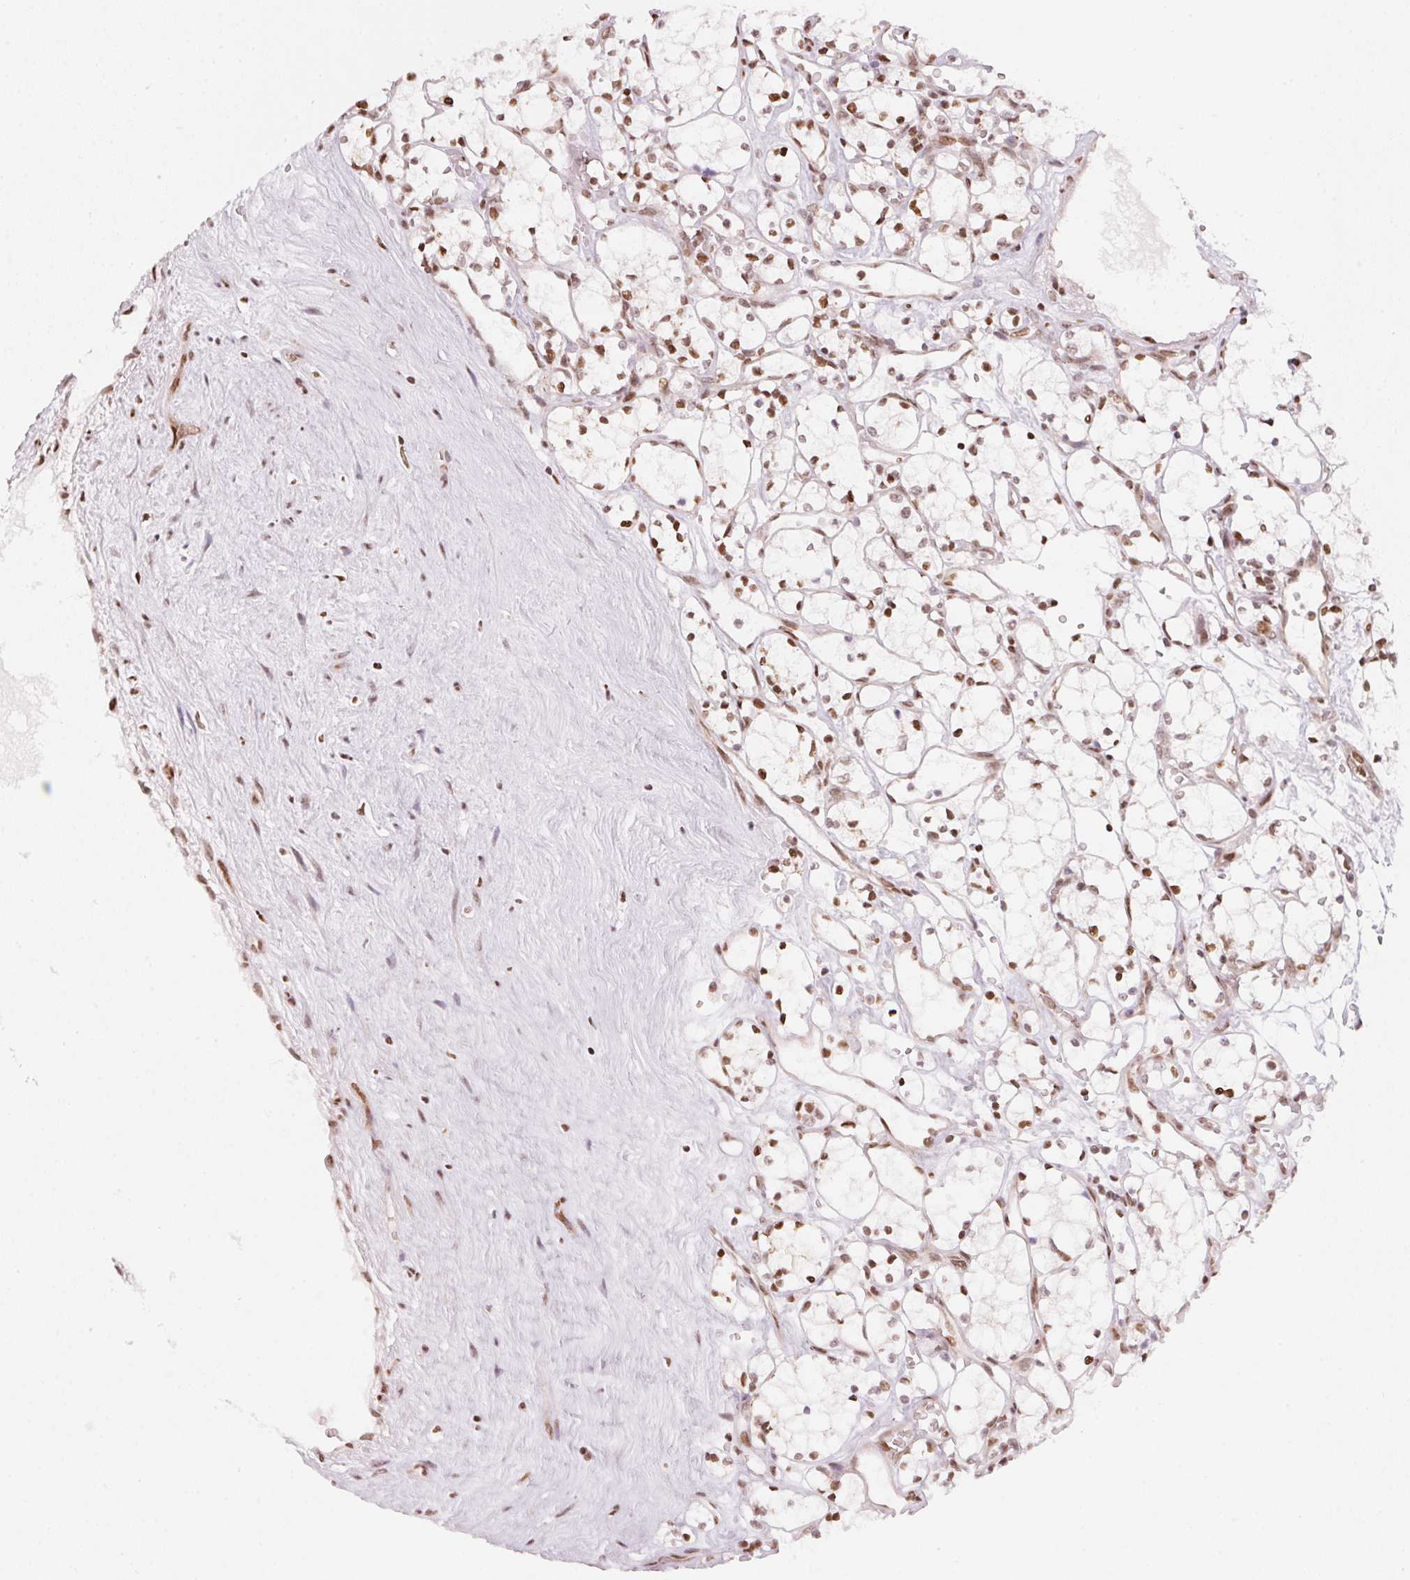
{"staining": {"intensity": "weak", "quantity": "25%-75%", "location": "nuclear"}, "tissue": "renal cancer", "cell_type": "Tumor cells", "image_type": "cancer", "snomed": [{"axis": "morphology", "description": "Adenocarcinoma, NOS"}, {"axis": "topography", "description": "Kidney"}], "caption": "About 25%-75% of tumor cells in human renal cancer reveal weak nuclear protein expression as visualized by brown immunohistochemical staining.", "gene": "KAT6A", "patient": {"sex": "female", "age": 69}}